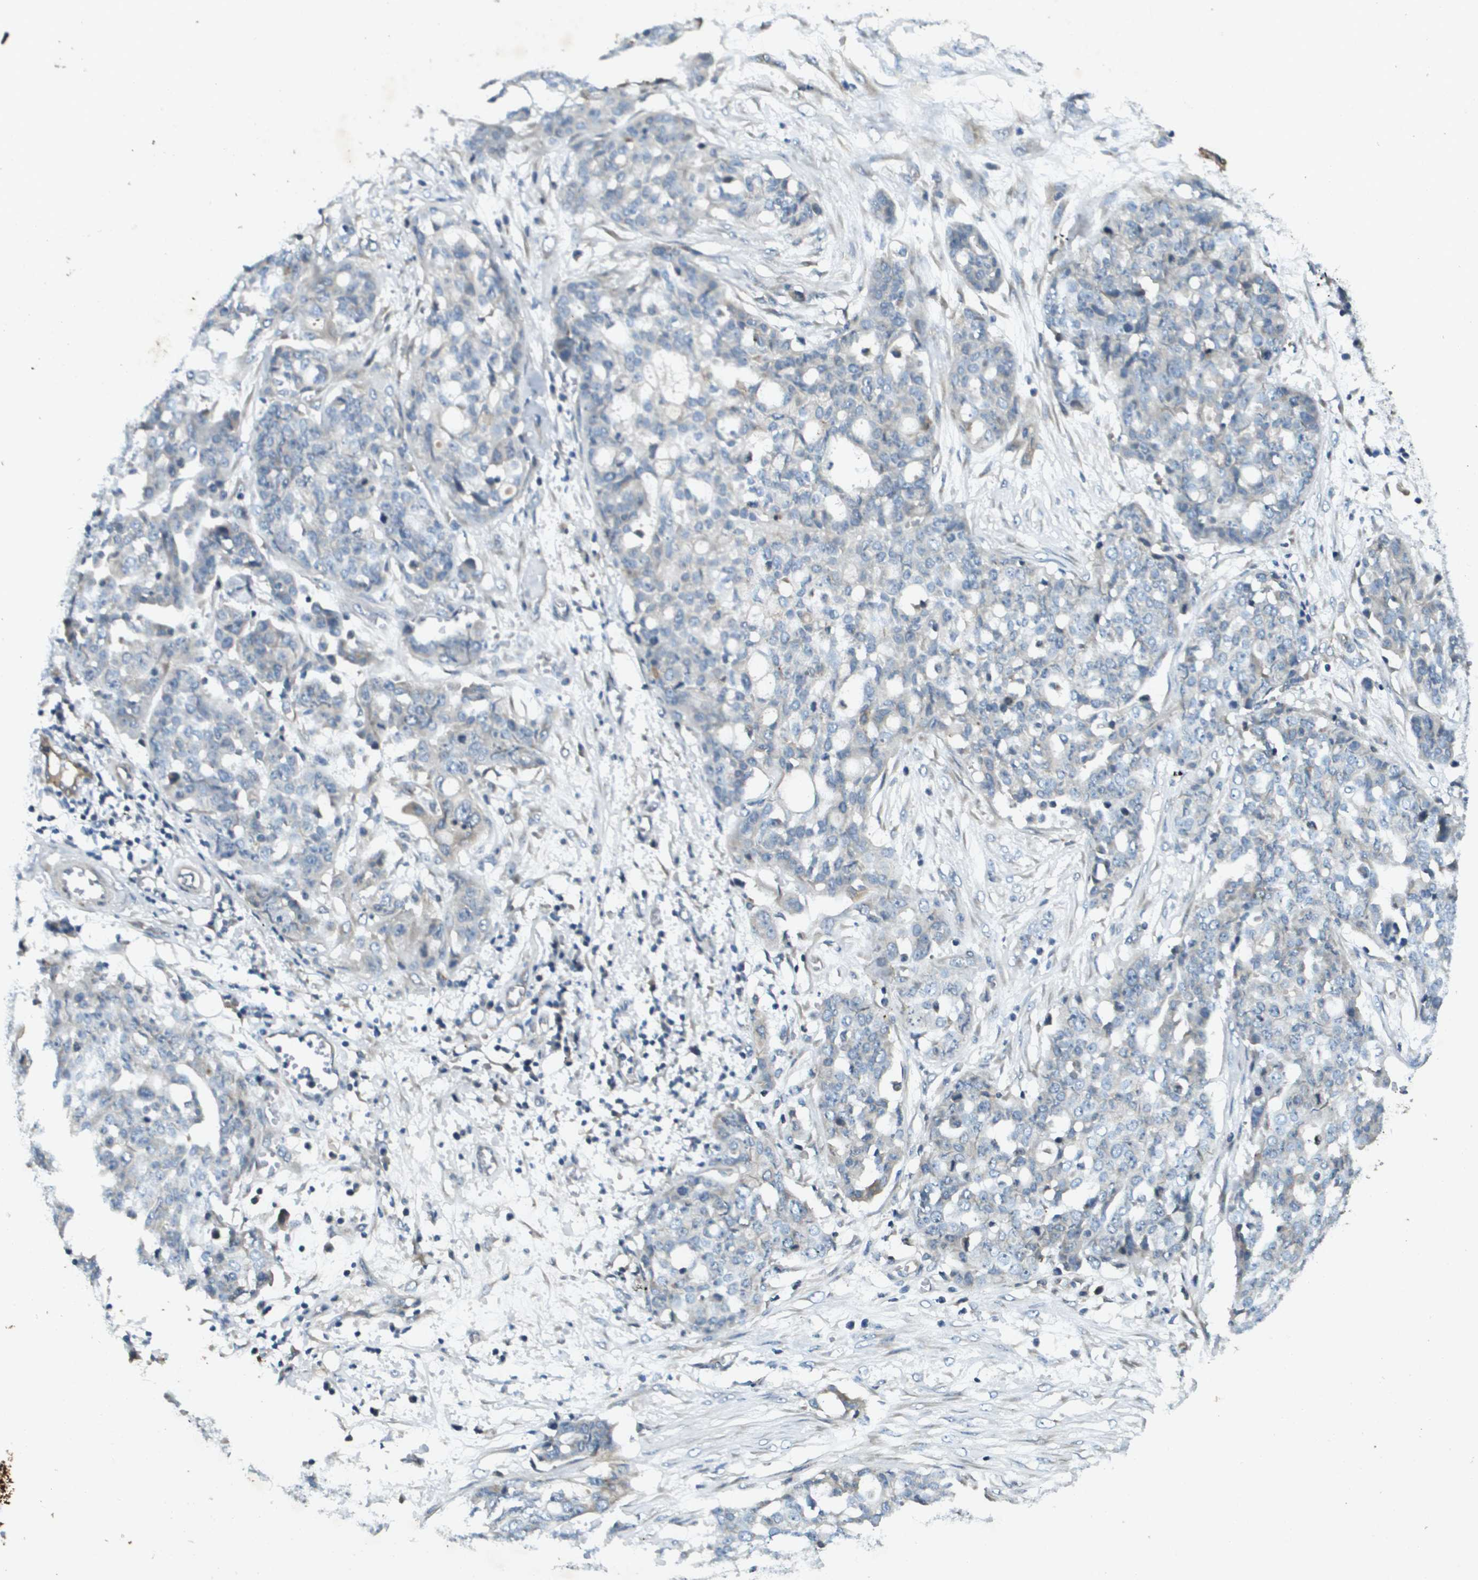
{"staining": {"intensity": "negative", "quantity": "none", "location": "none"}, "tissue": "ovarian cancer", "cell_type": "Tumor cells", "image_type": "cancer", "snomed": [{"axis": "morphology", "description": "Cystadenocarcinoma, serous, NOS"}, {"axis": "topography", "description": "Soft tissue"}, {"axis": "topography", "description": "Ovary"}], "caption": "The micrograph displays no staining of tumor cells in ovarian serous cystadenocarcinoma.", "gene": "PGAP3", "patient": {"sex": "female", "age": 57}}